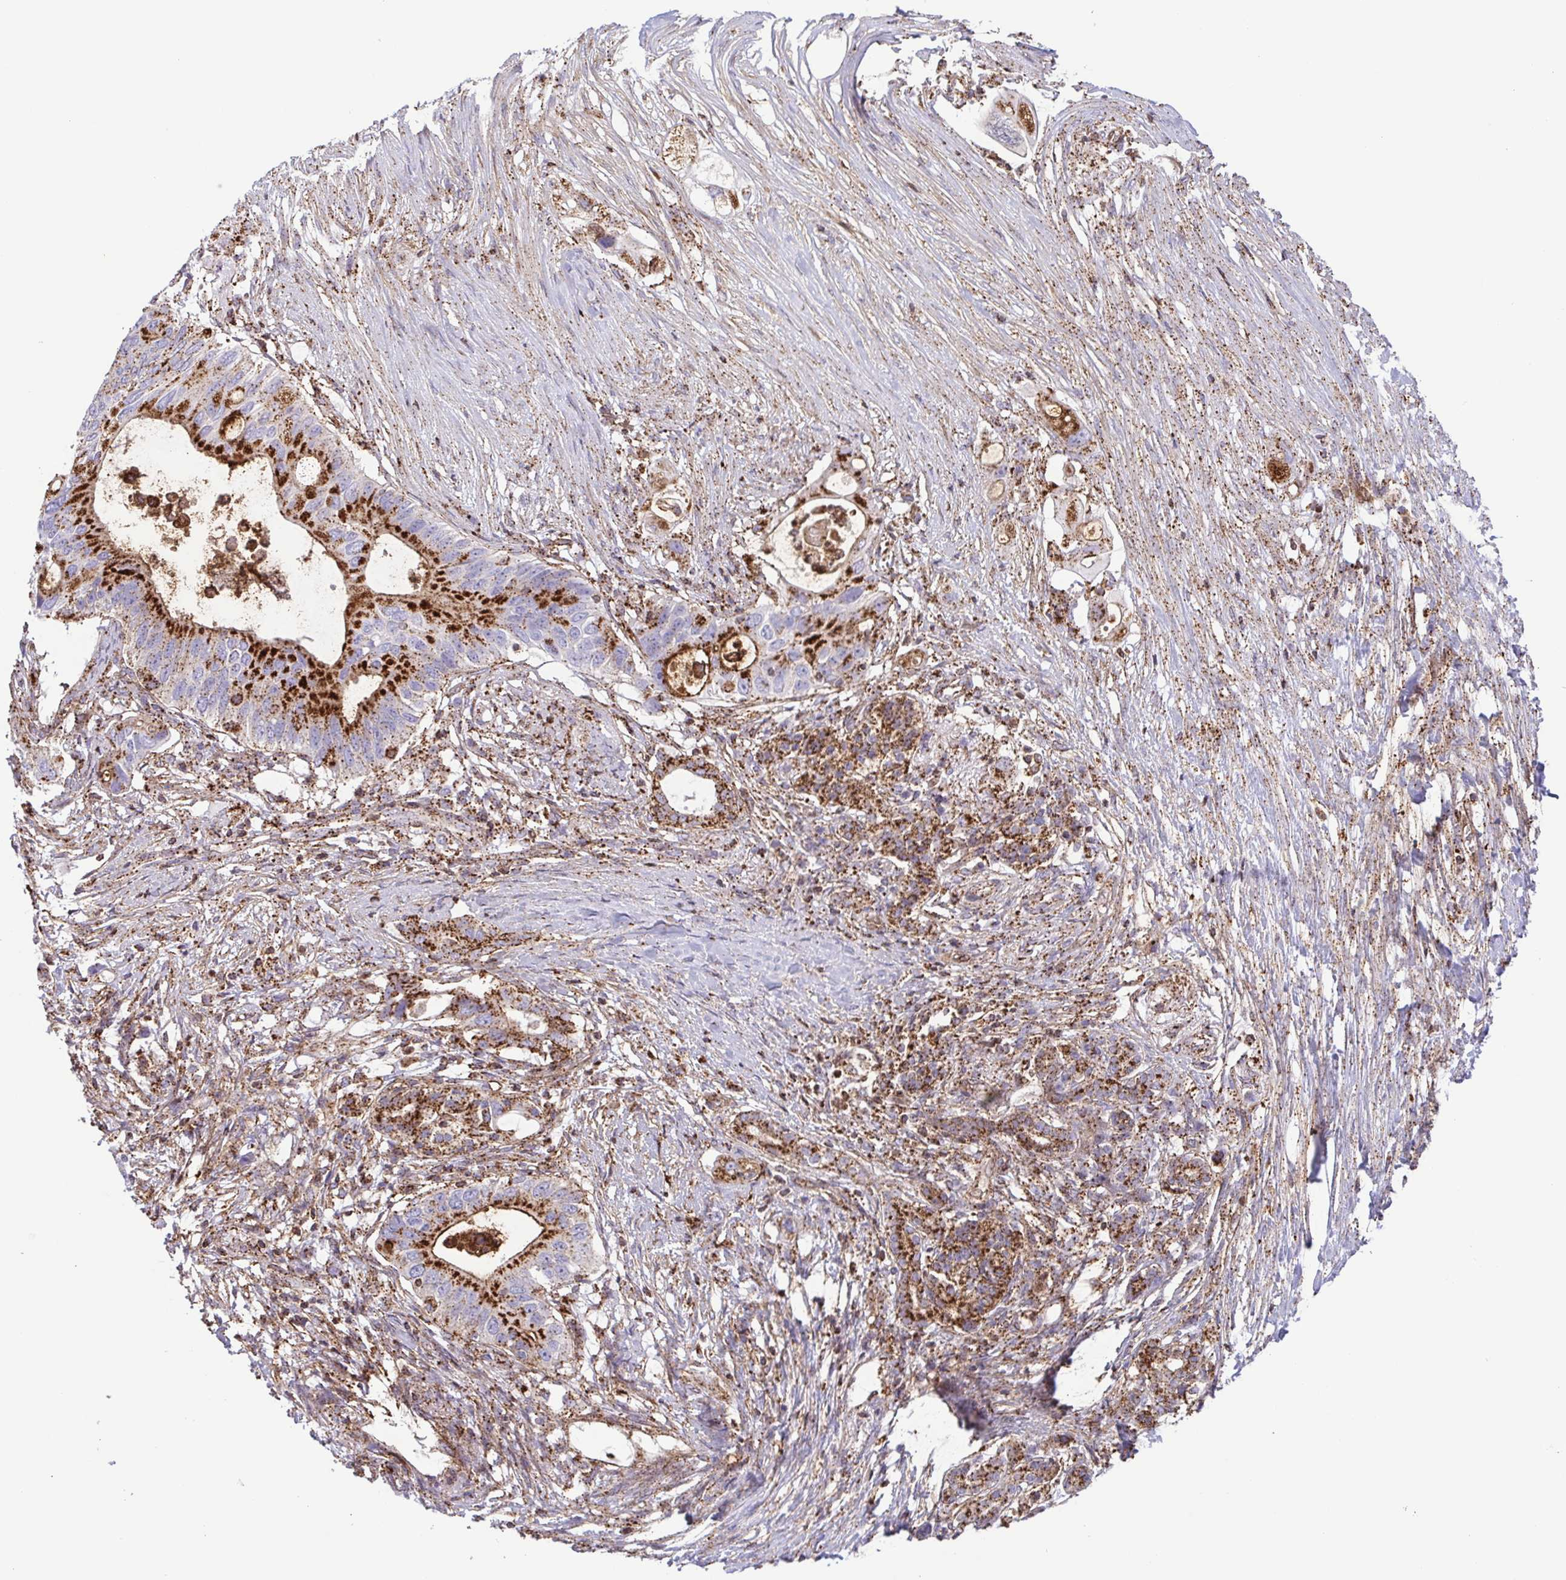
{"staining": {"intensity": "strong", "quantity": ">75%", "location": "cytoplasmic/membranous"}, "tissue": "pancreatic cancer", "cell_type": "Tumor cells", "image_type": "cancer", "snomed": [{"axis": "morphology", "description": "Adenocarcinoma, NOS"}, {"axis": "topography", "description": "Pancreas"}], "caption": "There is high levels of strong cytoplasmic/membranous expression in tumor cells of pancreatic cancer, as demonstrated by immunohistochemical staining (brown color).", "gene": "CHMP1B", "patient": {"sex": "female", "age": 72}}